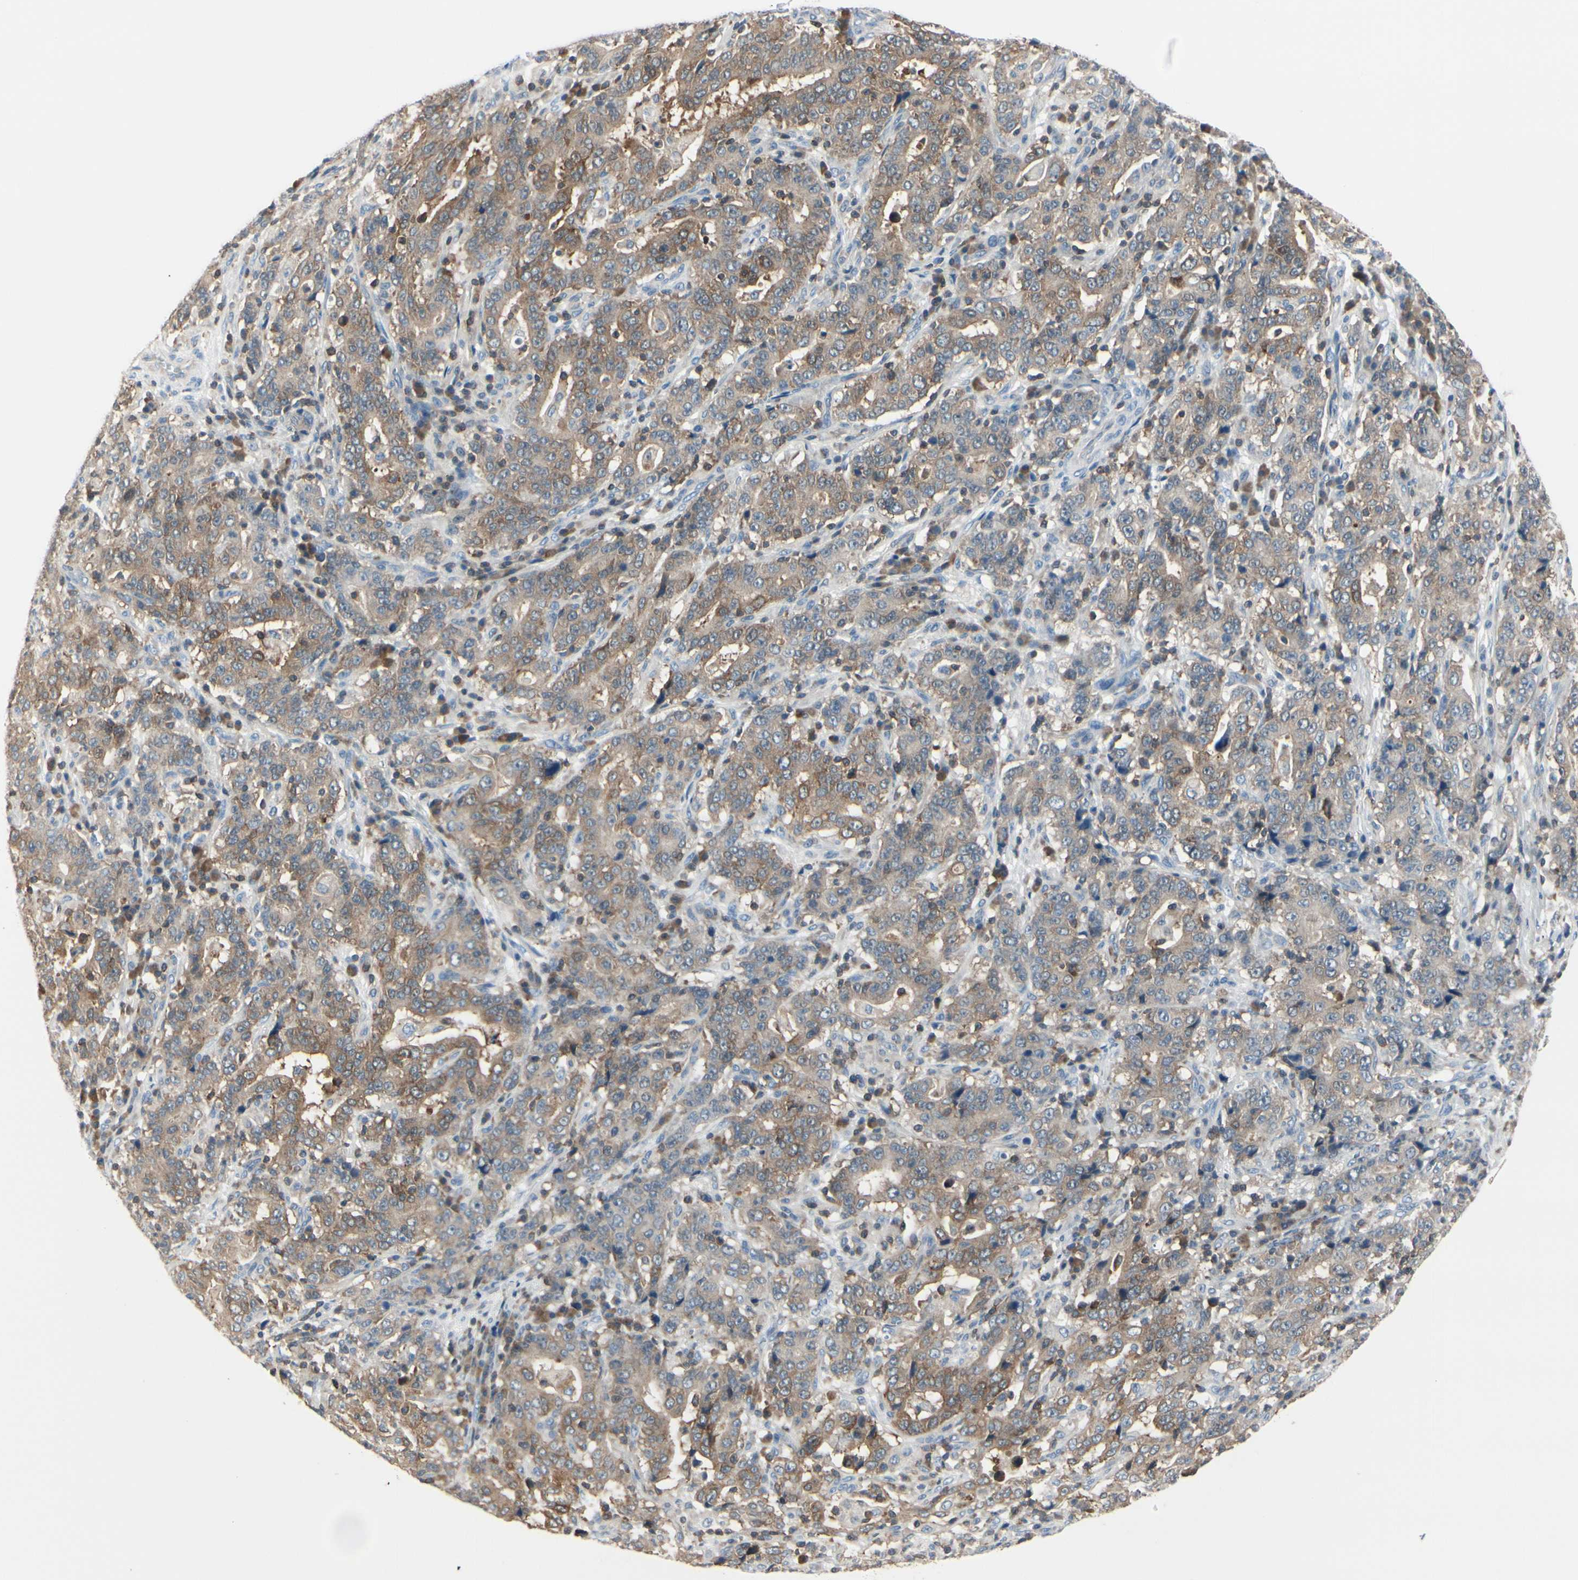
{"staining": {"intensity": "moderate", "quantity": ">75%", "location": "cytoplasmic/membranous"}, "tissue": "stomach cancer", "cell_type": "Tumor cells", "image_type": "cancer", "snomed": [{"axis": "morphology", "description": "Normal tissue, NOS"}, {"axis": "morphology", "description": "Adenocarcinoma, NOS"}, {"axis": "topography", "description": "Stomach, upper"}, {"axis": "topography", "description": "Stomach"}], "caption": "High-magnification brightfield microscopy of stomach cancer (adenocarcinoma) stained with DAB (brown) and counterstained with hematoxylin (blue). tumor cells exhibit moderate cytoplasmic/membranous positivity is seen in about>75% of cells. (DAB = brown stain, brightfield microscopy at high magnification).", "gene": "SLC9A3R1", "patient": {"sex": "male", "age": 59}}